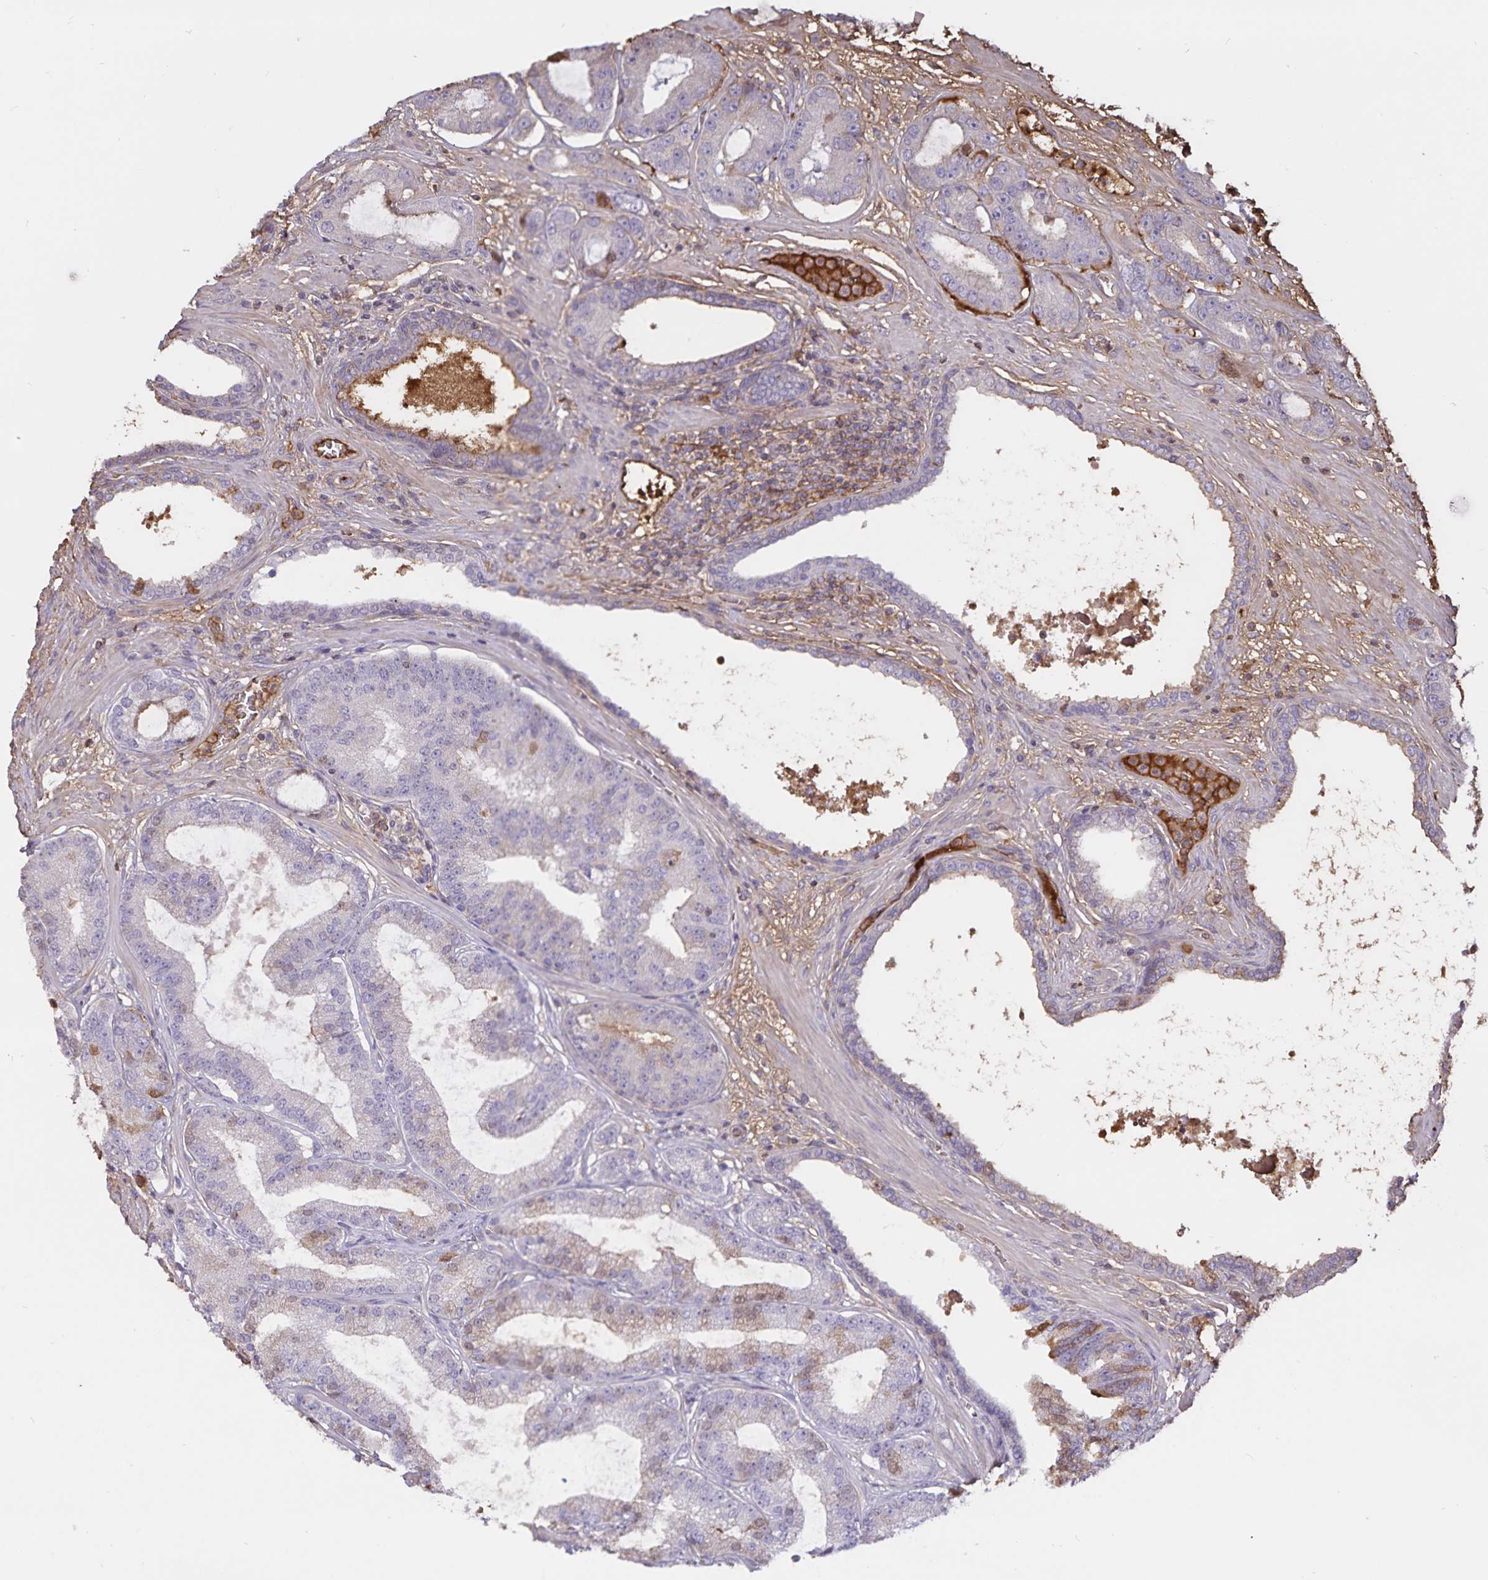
{"staining": {"intensity": "negative", "quantity": "none", "location": "none"}, "tissue": "prostate cancer", "cell_type": "Tumor cells", "image_type": "cancer", "snomed": [{"axis": "morphology", "description": "Adenocarcinoma, High grade"}, {"axis": "topography", "description": "Prostate"}], "caption": "Tumor cells are negative for brown protein staining in prostate high-grade adenocarcinoma. (DAB immunohistochemistry visualized using brightfield microscopy, high magnification).", "gene": "FGG", "patient": {"sex": "male", "age": 65}}